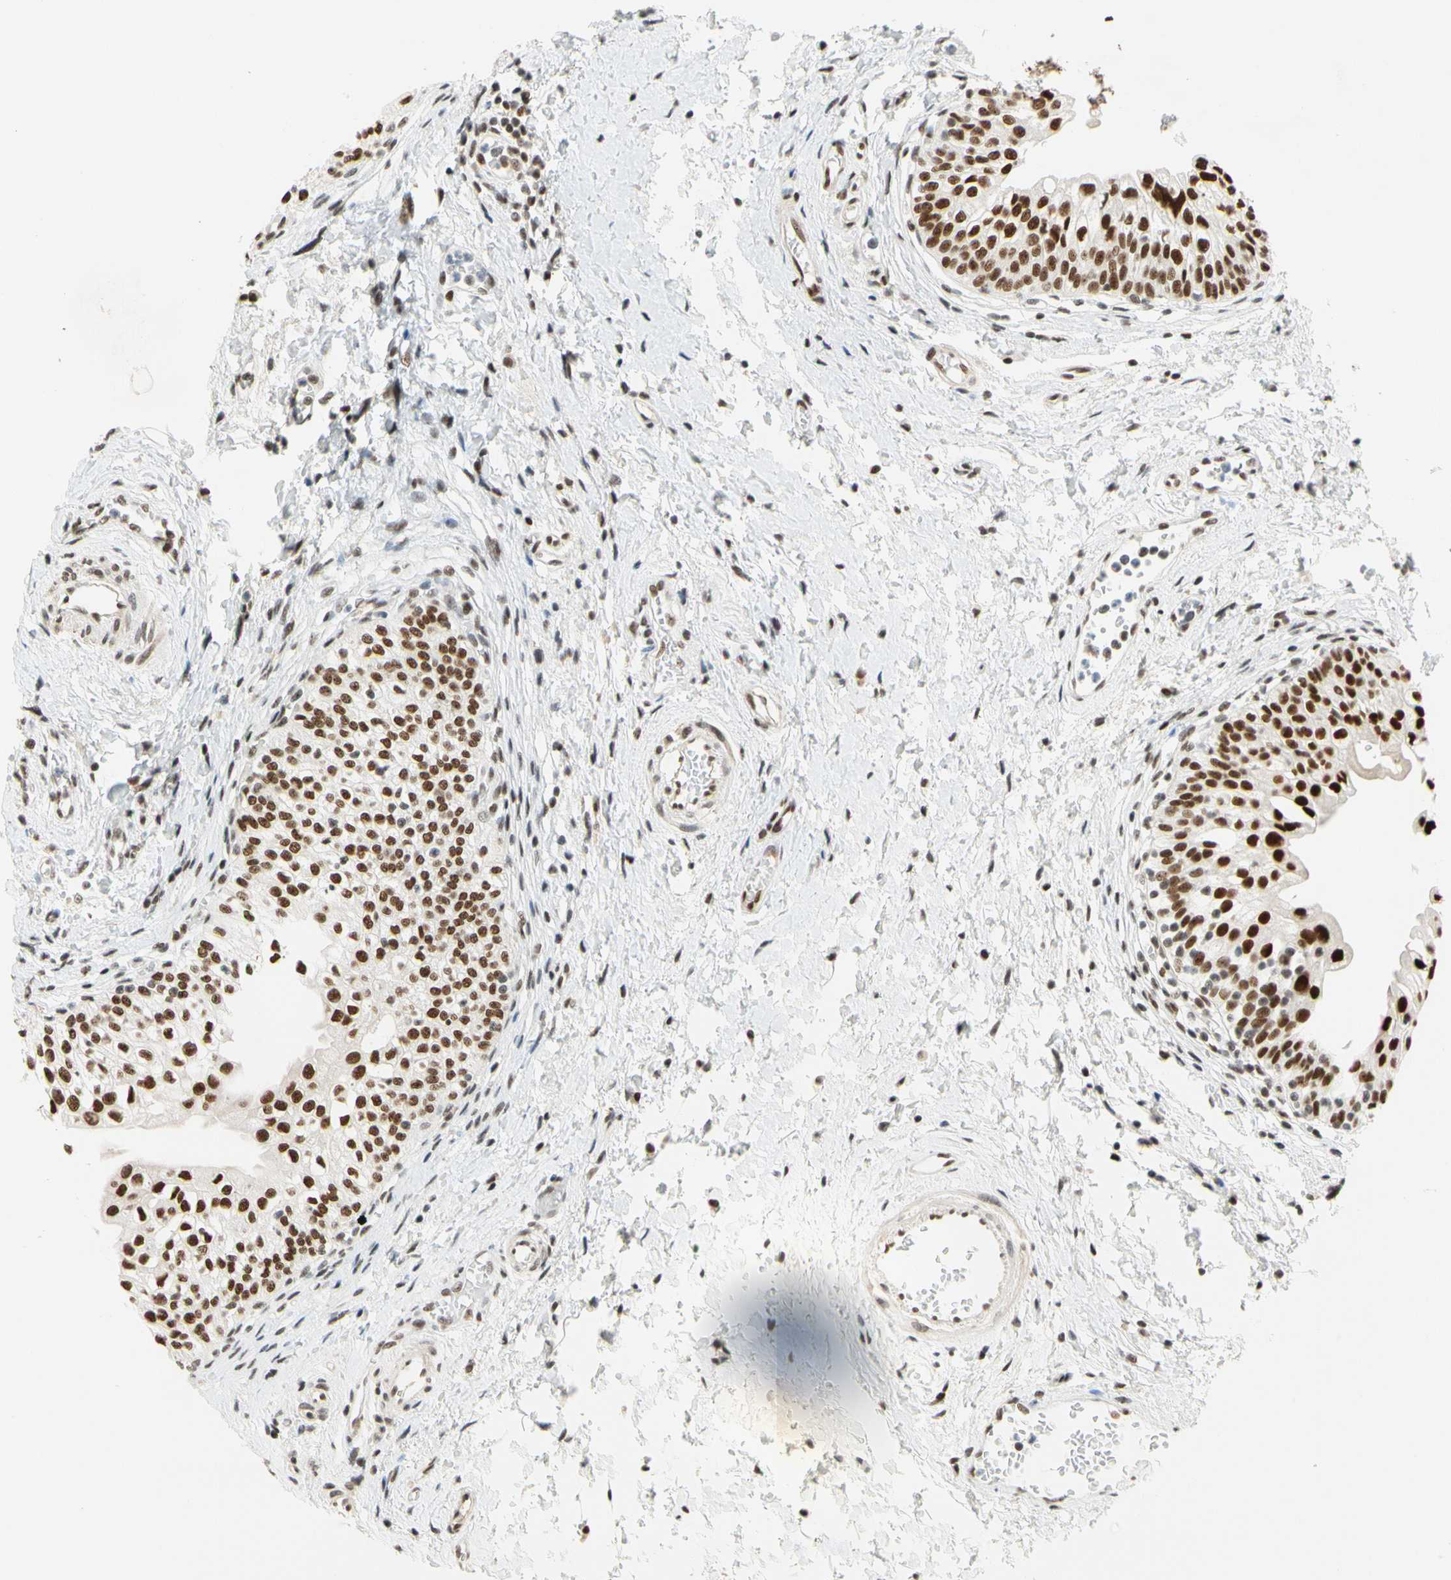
{"staining": {"intensity": "strong", "quantity": ">75%", "location": "nuclear"}, "tissue": "urinary bladder", "cell_type": "Urothelial cells", "image_type": "normal", "snomed": [{"axis": "morphology", "description": "Normal tissue, NOS"}, {"axis": "topography", "description": "Urinary bladder"}], "caption": "Strong nuclear protein expression is appreciated in approximately >75% of urothelial cells in urinary bladder. (IHC, brightfield microscopy, high magnification).", "gene": "ZSCAN16", "patient": {"sex": "male", "age": 55}}